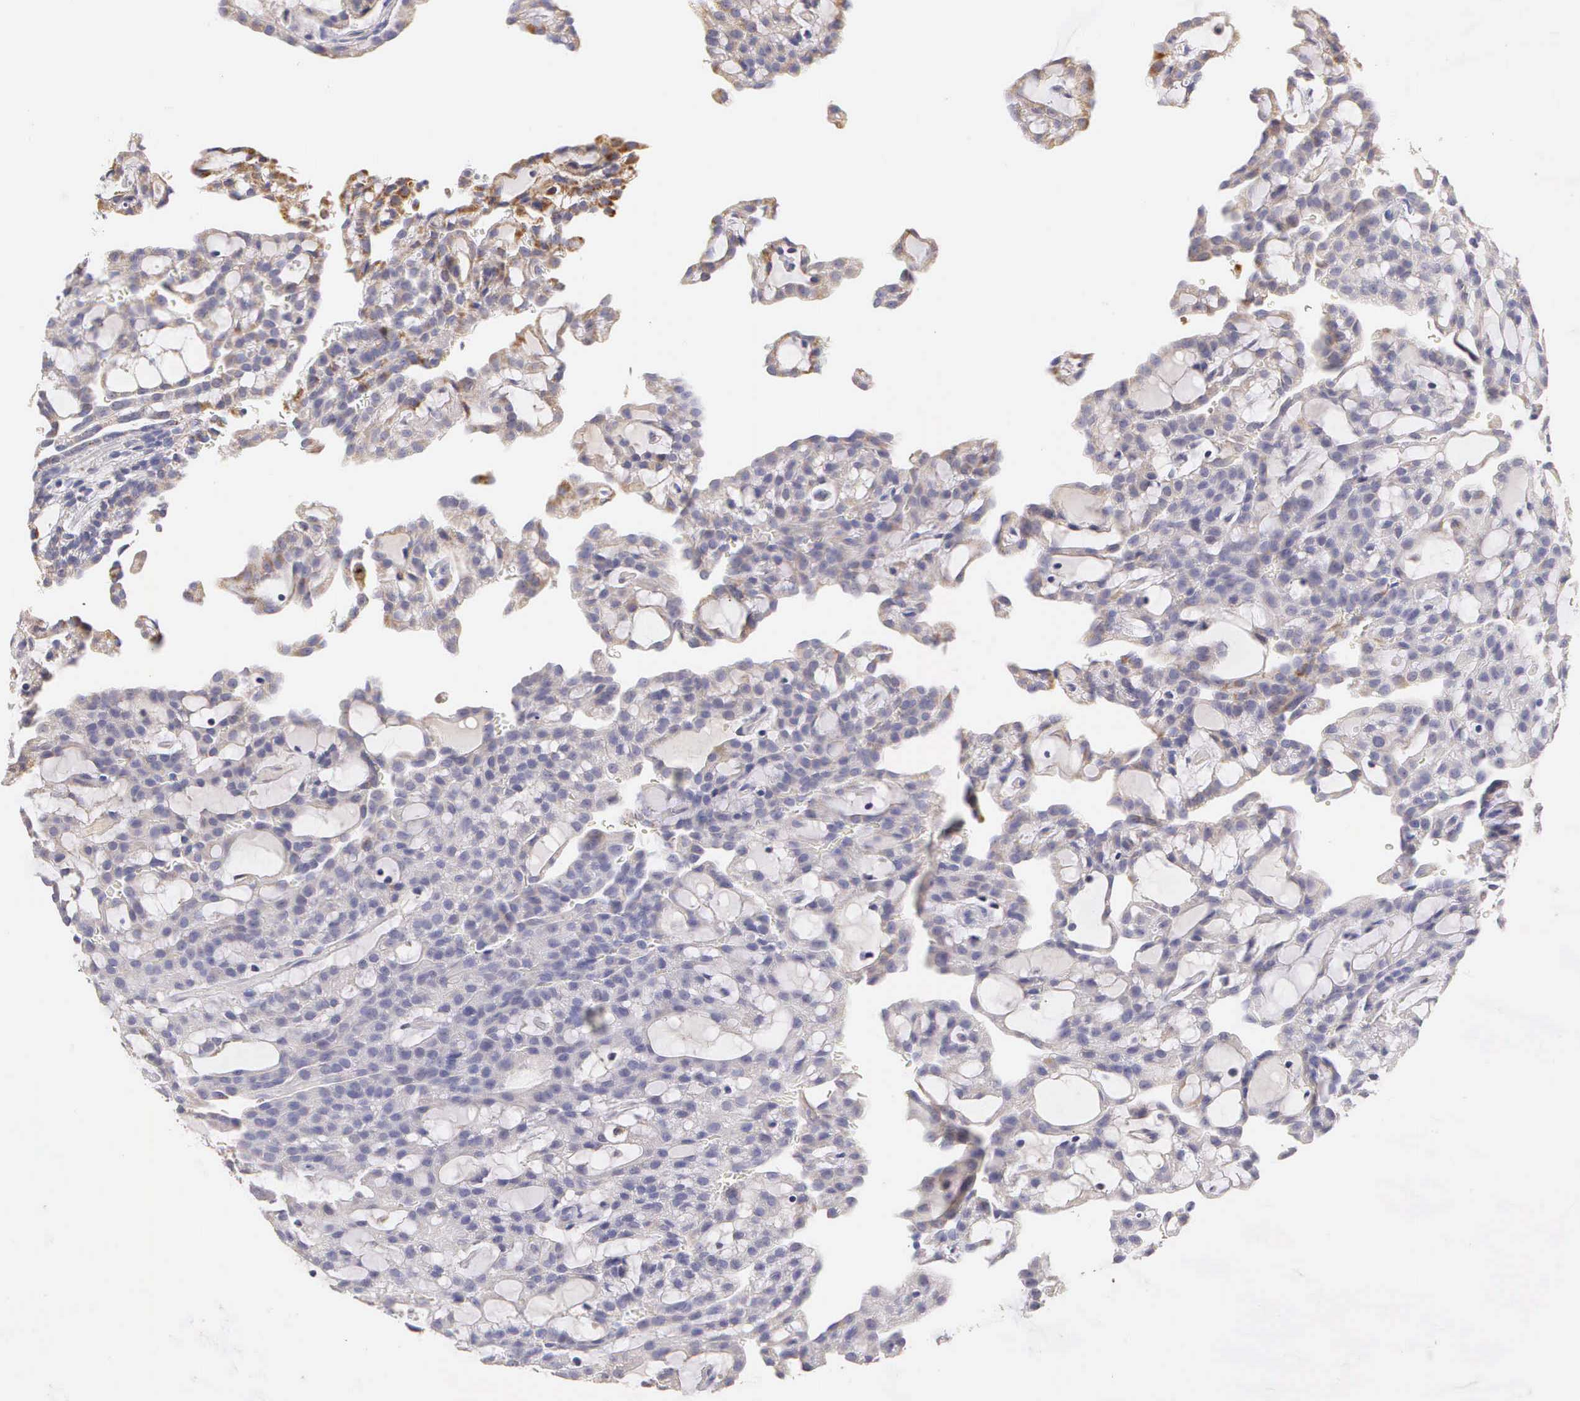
{"staining": {"intensity": "weak", "quantity": "25%-75%", "location": "cytoplasmic/membranous"}, "tissue": "renal cancer", "cell_type": "Tumor cells", "image_type": "cancer", "snomed": [{"axis": "morphology", "description": "Adenocarcinoma, NOS"}, {"axis": "topography", "description": "Kidney"}], "caption": "IHC (DAB (3,3'-diaminobenzidine)) staining of human renal adenocarcinoma shows weak cytoplasmic/membranous protein expression in about 25%-75% of tumor cells.", "gene": "ESR1", "patient": {"sex": "male", "age": 63}}